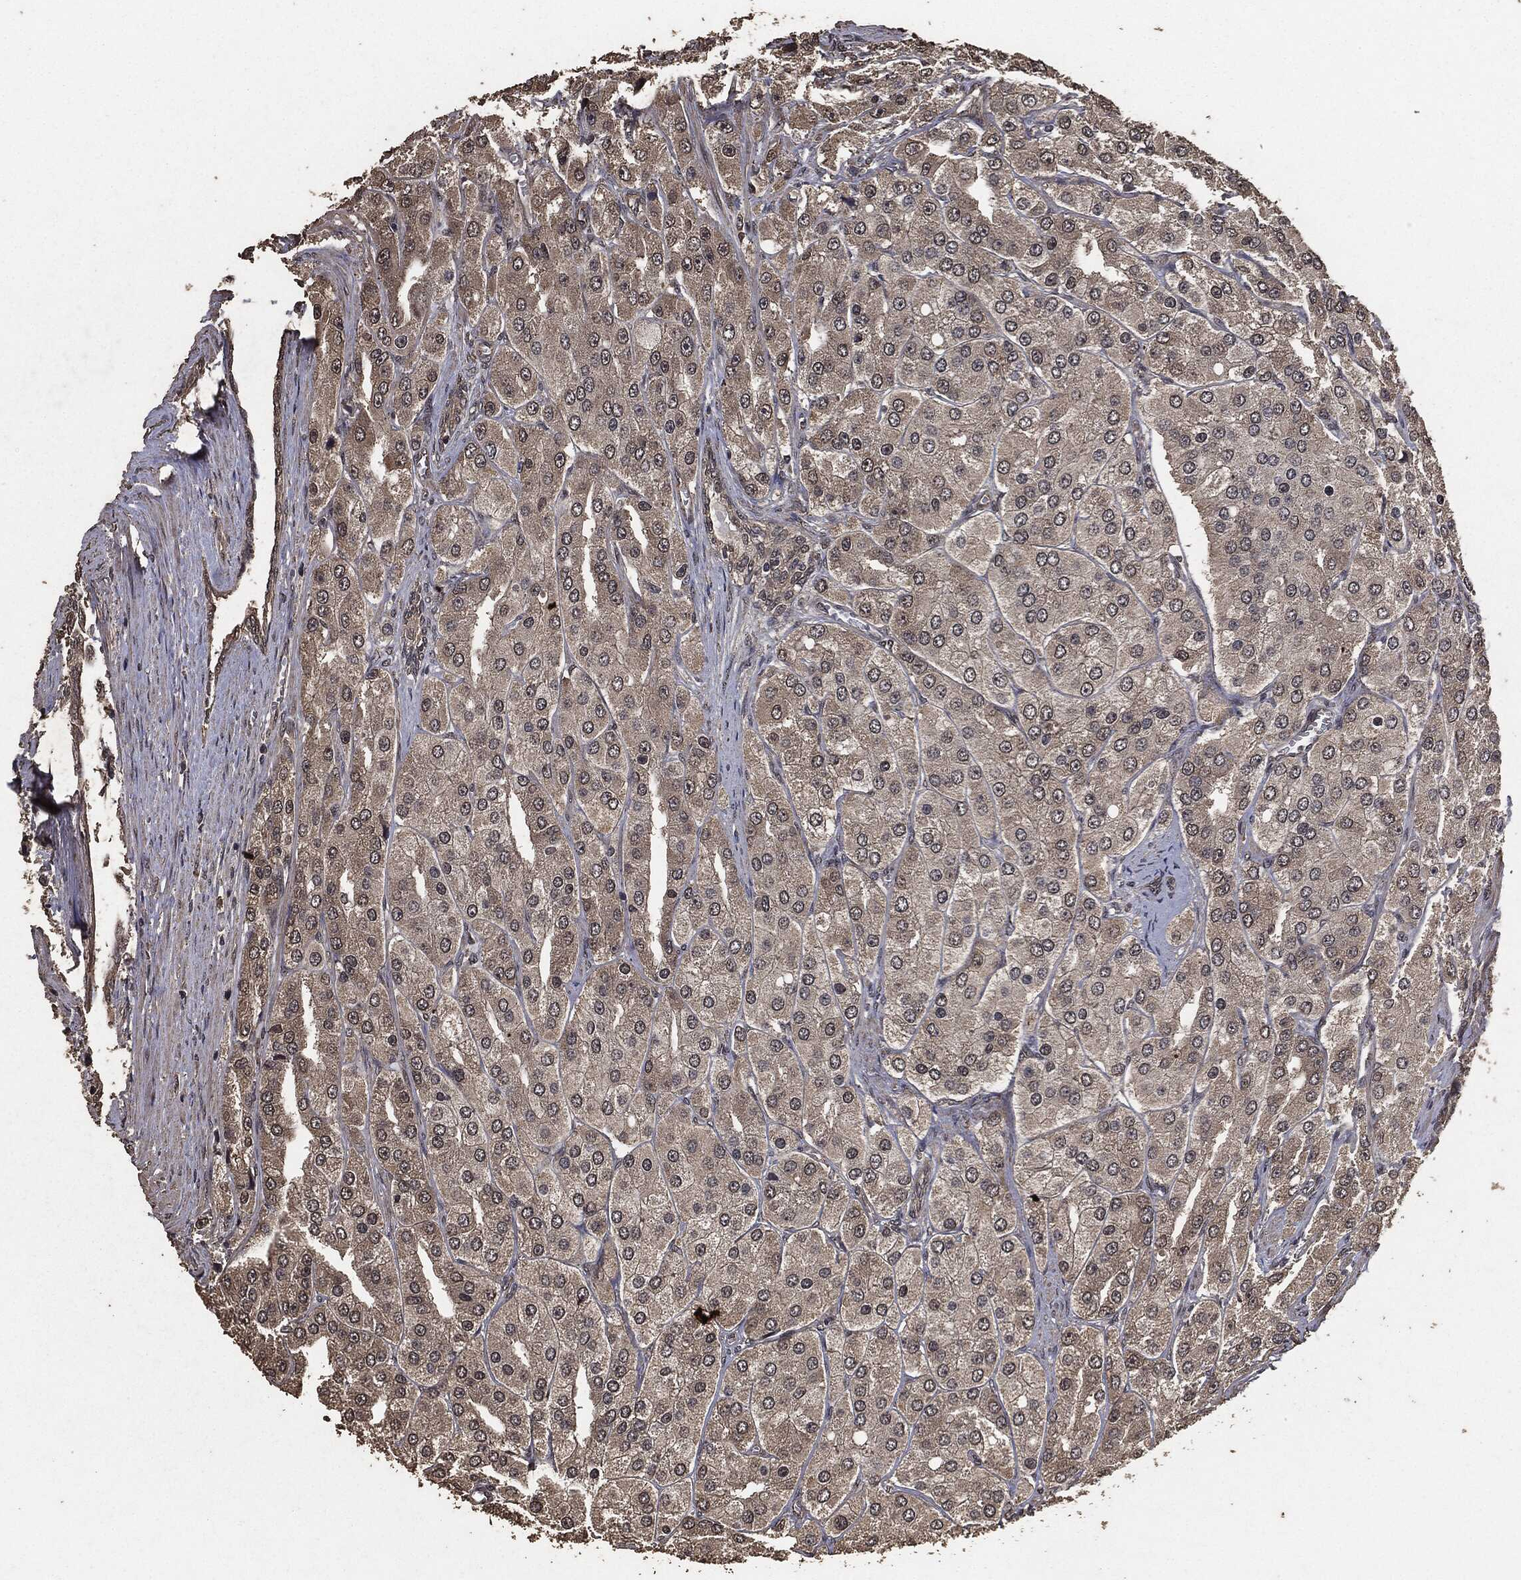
{"staining": {"intensity": "weak", "quantity": "25%-75%", "location": "cytoplasmic/membranous"}, "tissue": "prostate cancer", "cell_type": "Tumor cells", "image_type": "cancer", "snomed": [{"axis": "morphology", "description": "Adenocarcinoma, Low grade"}, {"axis": "topography", "description": "Prostate"}], "caption": "Immunohistochemical staining of human prostate cancer shows low levels of weak cytoplasmic/membranous staining in approximately 25%-75% of tumor cells.", "gene": "AKT1S1", "patient": {"sex": "male", "age": 69}}